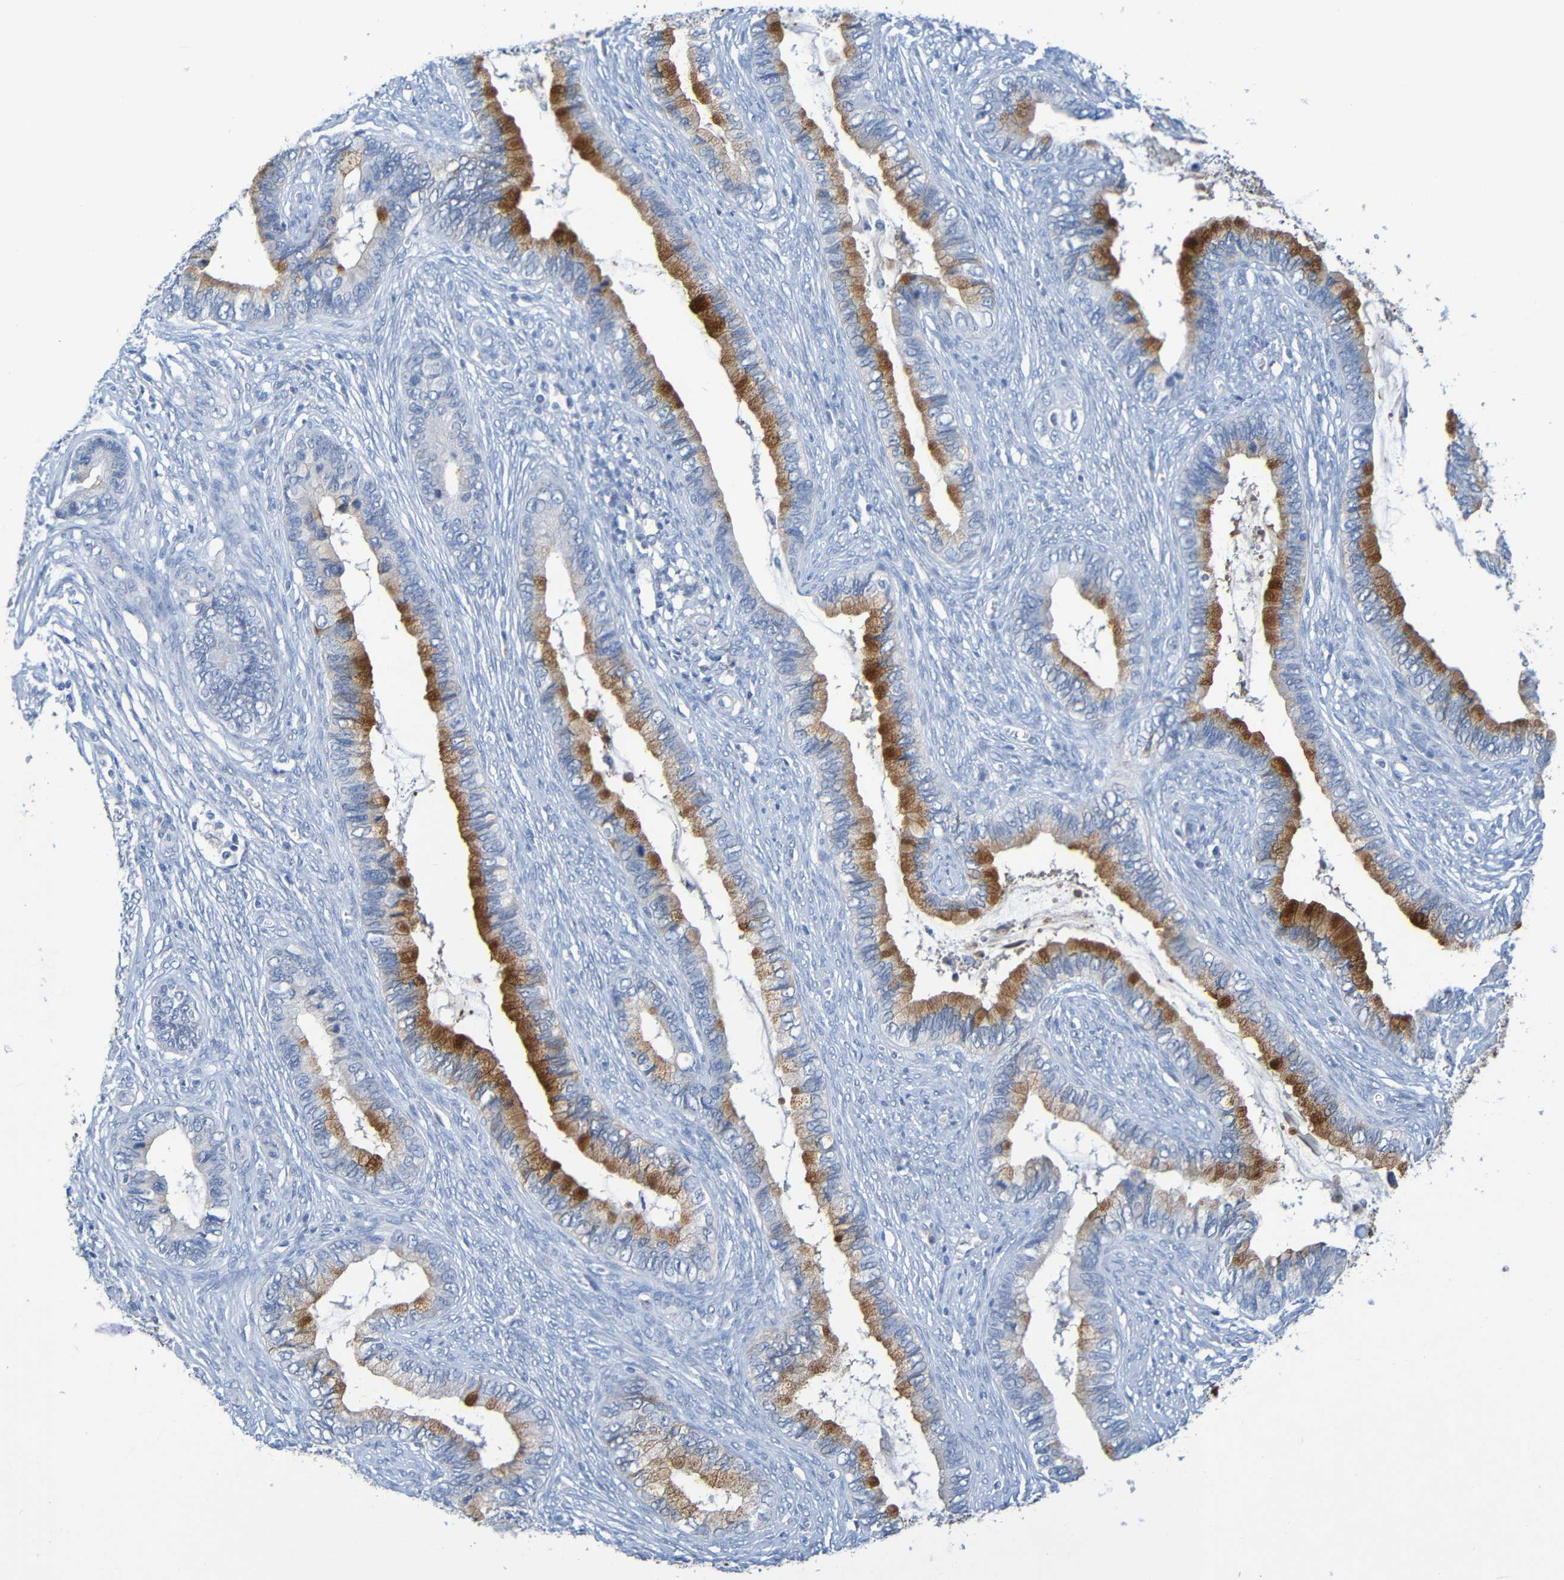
{"staining": {"intensity": "strong", "quantity": "25%-75%", "location": "cytoplasmic/membranous"}, "tissue": "cervical cancer", "cell_type": "Tumor cells", "image_type": "cancer", "snomed": [{"axis": "morphology", "description": "Adenocarcinoma, NOS"}, {"axis": "topography", "description": "Cervix"}], "caption": "Immunohistochemical staining of human adenocarcinoma (cervical) displays strong cytoplasmic/membranous protein staining in approximately 25%-75% of tumor cells. The protein of interest is stained brown, and the nuclei are stained in blue (DAB (3,3'-diaminobenzidine) IHC with brightfield microscopy, high magnification).", "gene": "IL10", "patient": {"sex": "female", "age": 44}}